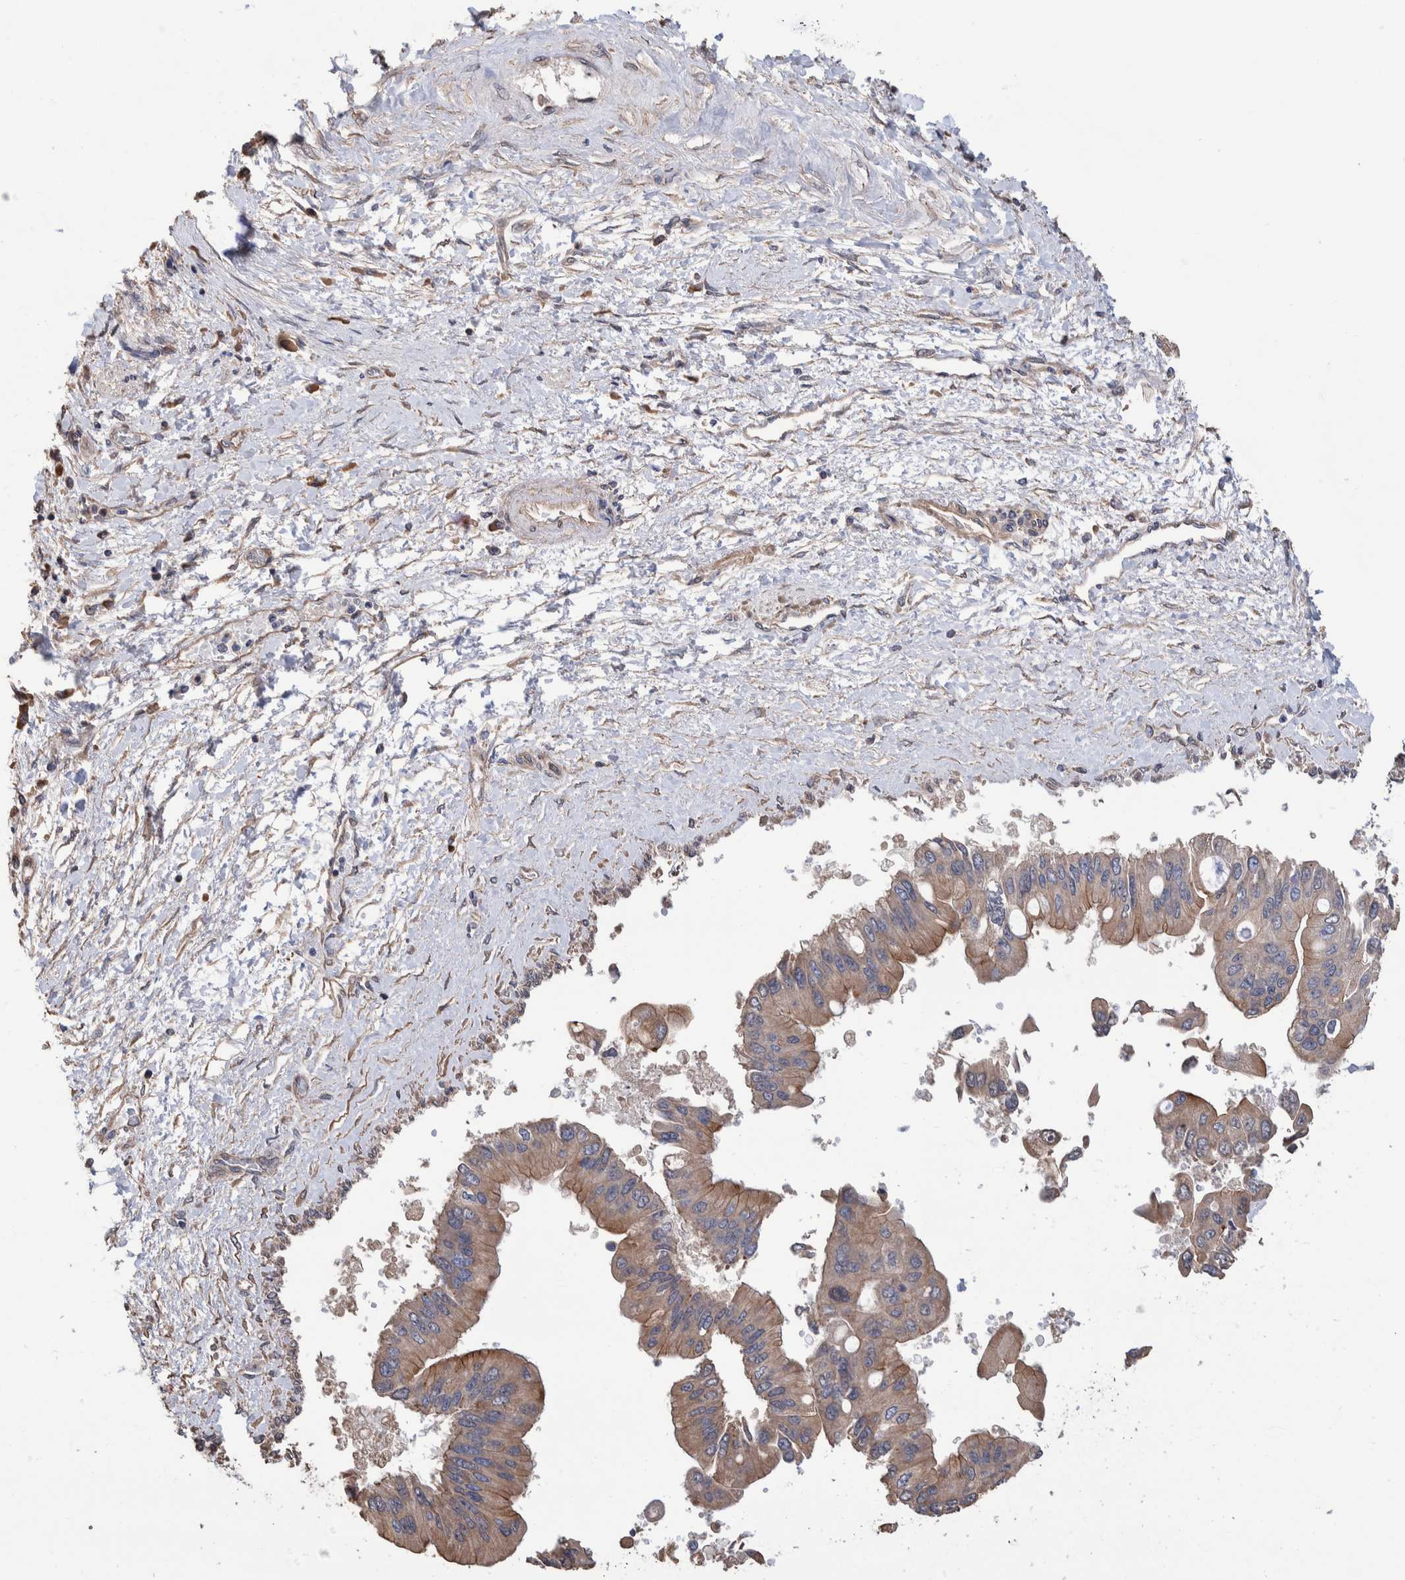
{"staining": {"intensity": "moderate", "quantity": "25%-75%", "location": "cytoplasmic/membranous"}, "tissue": "liver cancer", "cell_type": "Tumor cells", "image_type": "cancer", "snomed": [{"axis": "morphology", "description": "Cholangiocarcinoma"}, {"axis": "topography", "description": "Liver"}], "caption": "Immunohistochemistry (IHC) of liver cholangiocarcinoma demonstrates medium levels of moderate cytoplasmic/membranous positivity in about 25%-75% of tumor cells. The protein of interest is shown in brown color, while the nuclei are stained blue.", "gene": "SLC45A4", "patient": {"sex": "male", "age": 50}}